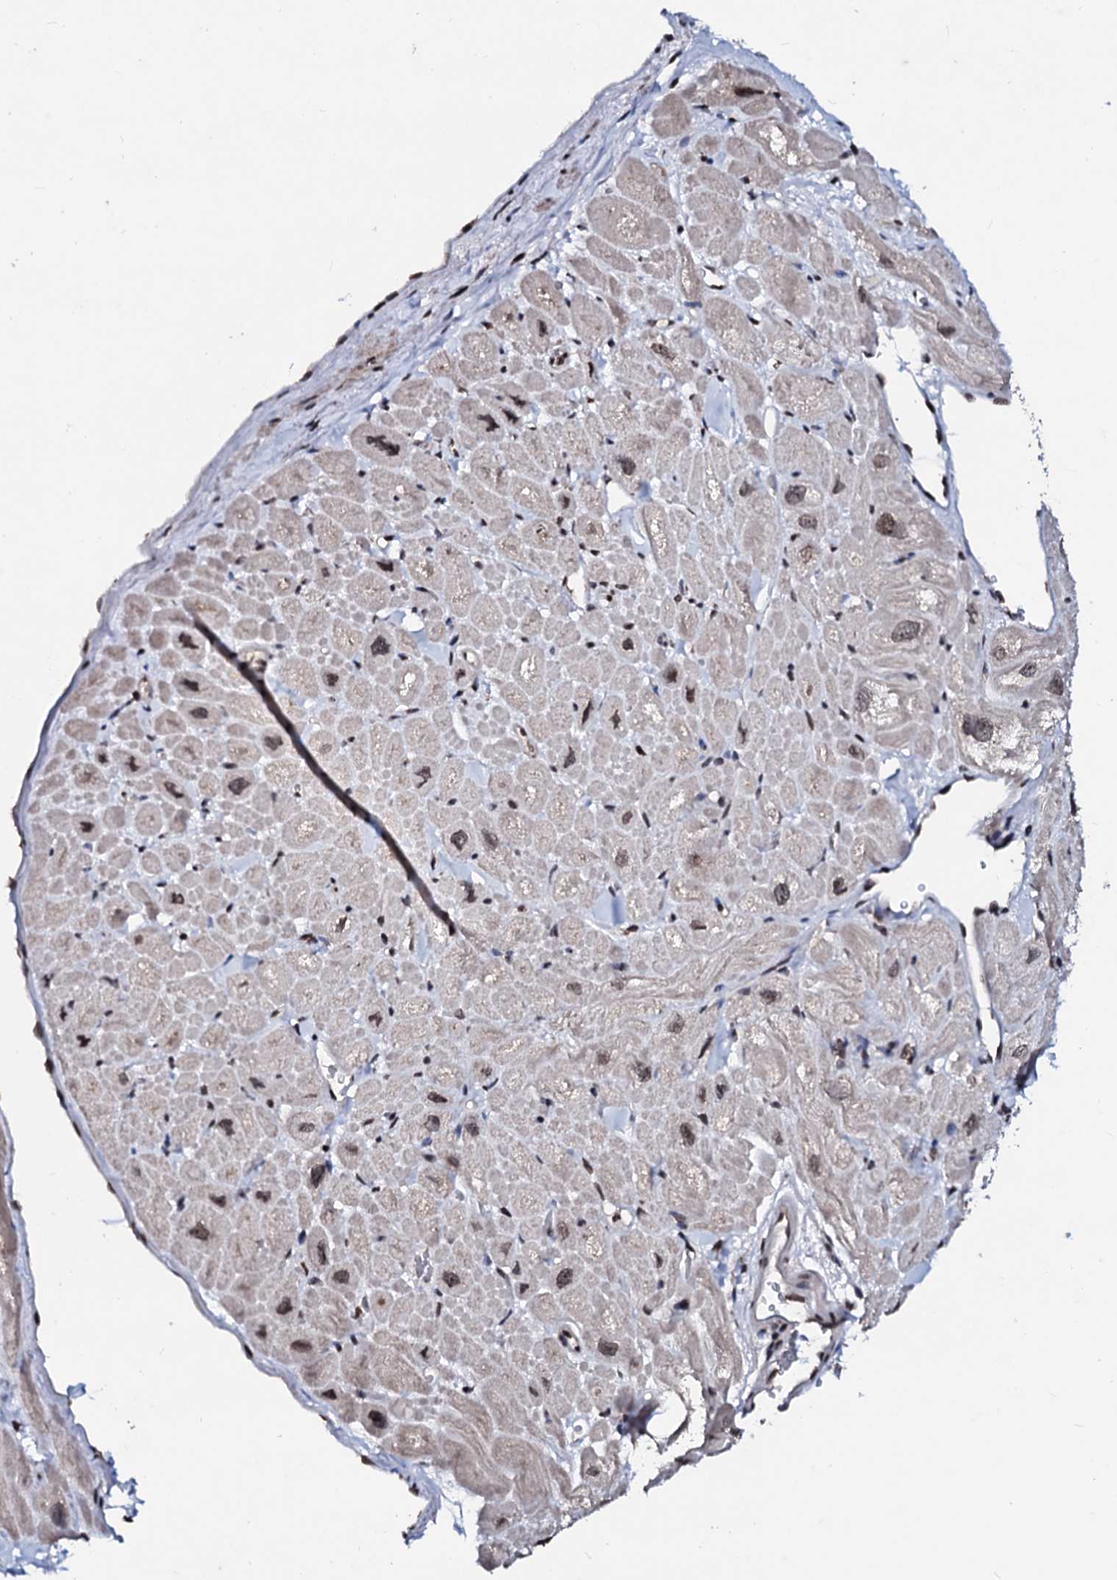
{"staining": {"intensity": "weak", "quantity": "25%-75%", "location": "cytoplasmic/membranous,nuclear"}, "tissue": "heart muscle", "cell_type": "Cardiomyocytes", "image_type": "normal", "snomed": [{"axis": "morphology", "description": "Normal tissue, NOS"}, {"axis": "topography", "description": "Heart"}], "caption": "This micrograph demonstrates immunohistochemistry staining of normal human heart muscle, with low weak cytoplasmic/membranous,nuclear staining in about 25%-75% of cardiomyocytes.", "gene": "LSM11", "patient": {"sex": "male", "age": 49}}